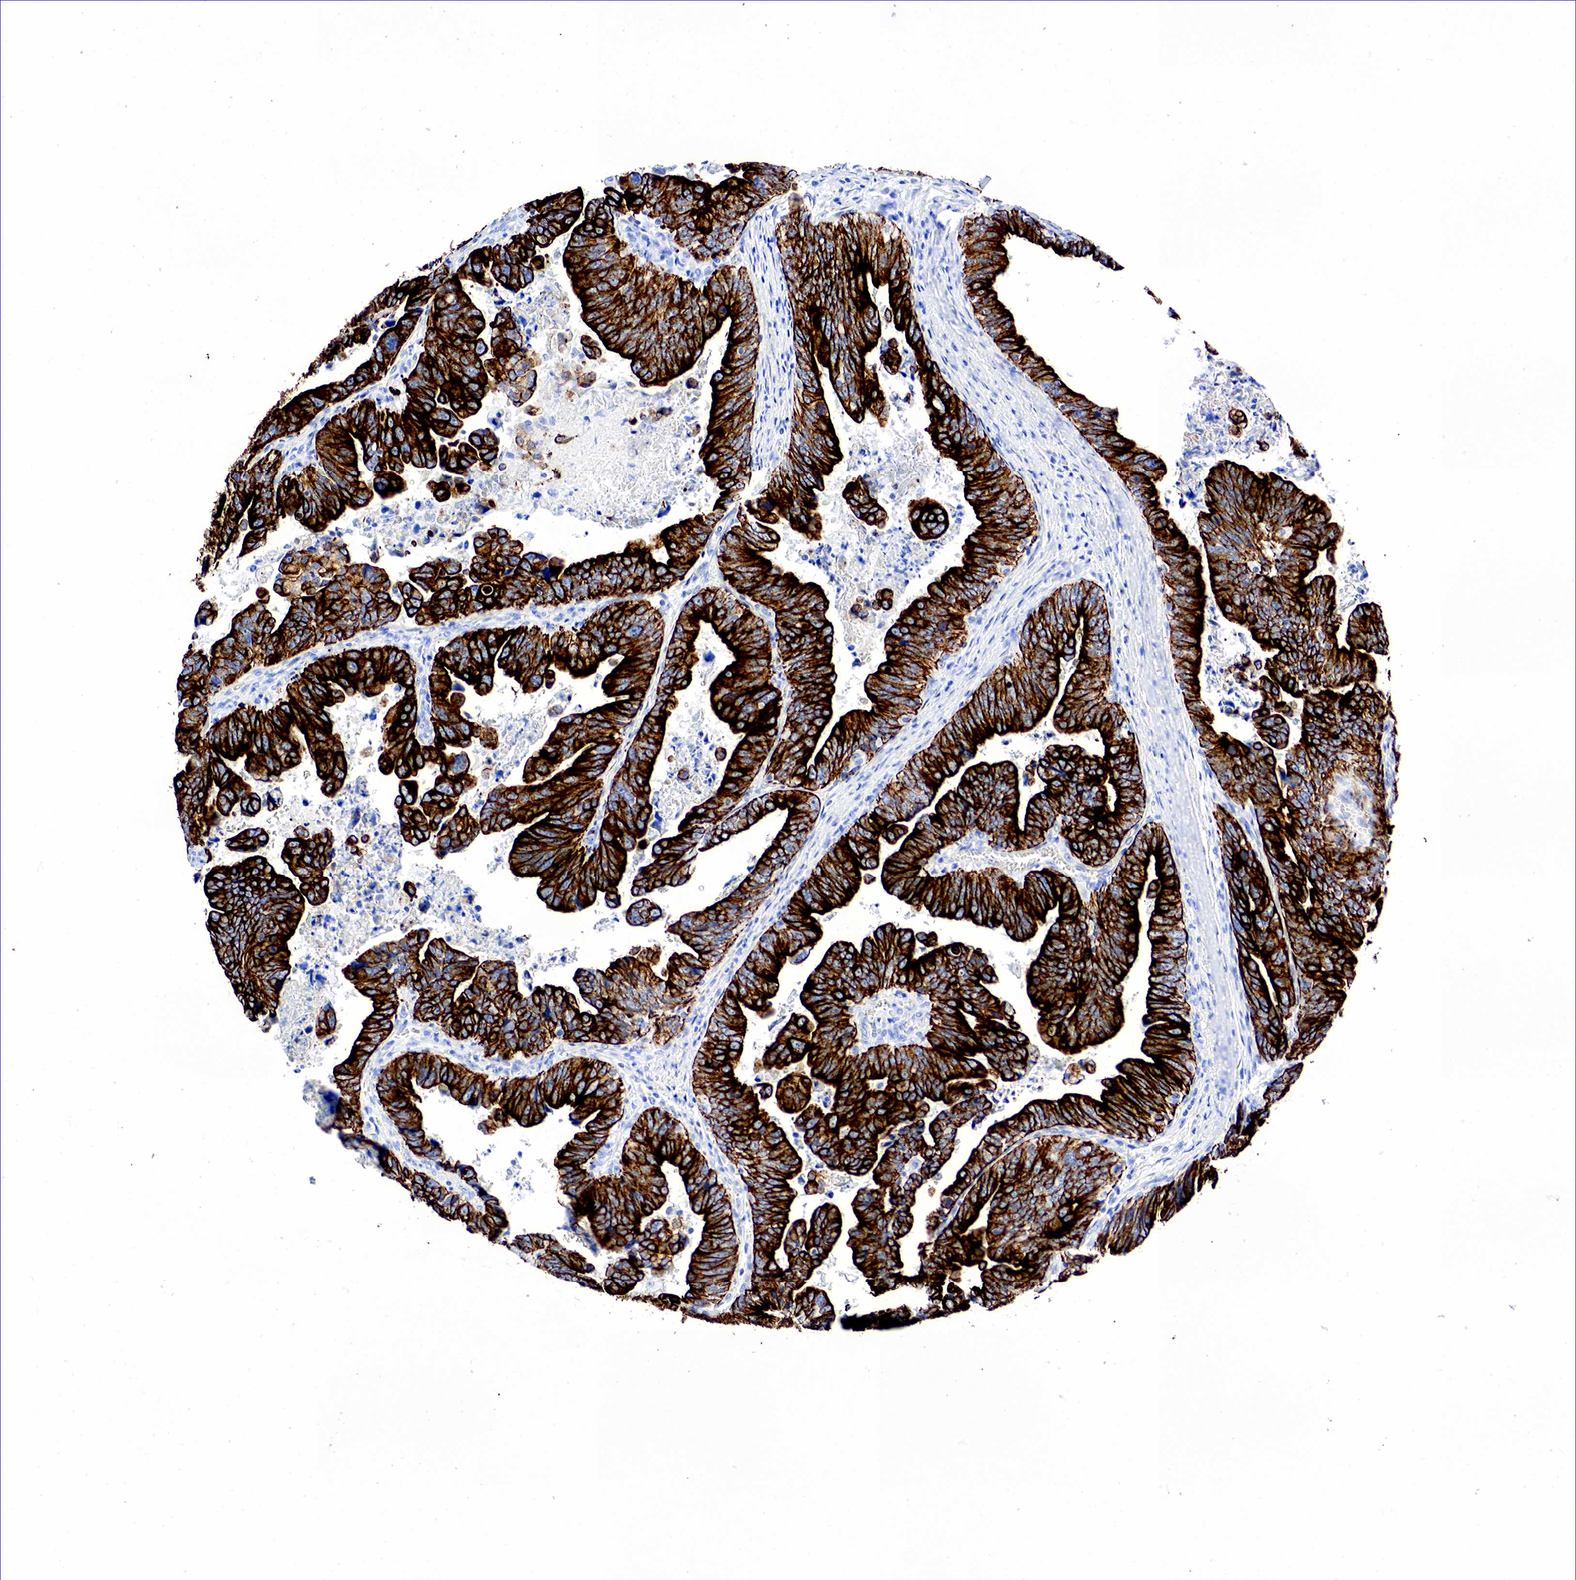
{"staining": {"intensity": "strong", "quantity": ">75%", "location": "cytoplasmic/membranous"}, "tissue": "stomach cancer", "cell_type": "Tumor cells", "image_type": "cancer", "snomed": [{"axis": "morphology", "description": "Adenocarcinoma, NOS"}, {"axis": "topography", "description": "Stomach, upper"}], "caption": "A high-resolution image shows immunohistochemistry (IHC) staining of stomach cancer, which displays strong cytoplasmic/membranous expression in about >75% of tumor cells. Nuclei are stained in blue.", "gene": "KRT18", "patient": {"sex": "female", "age": 50}}